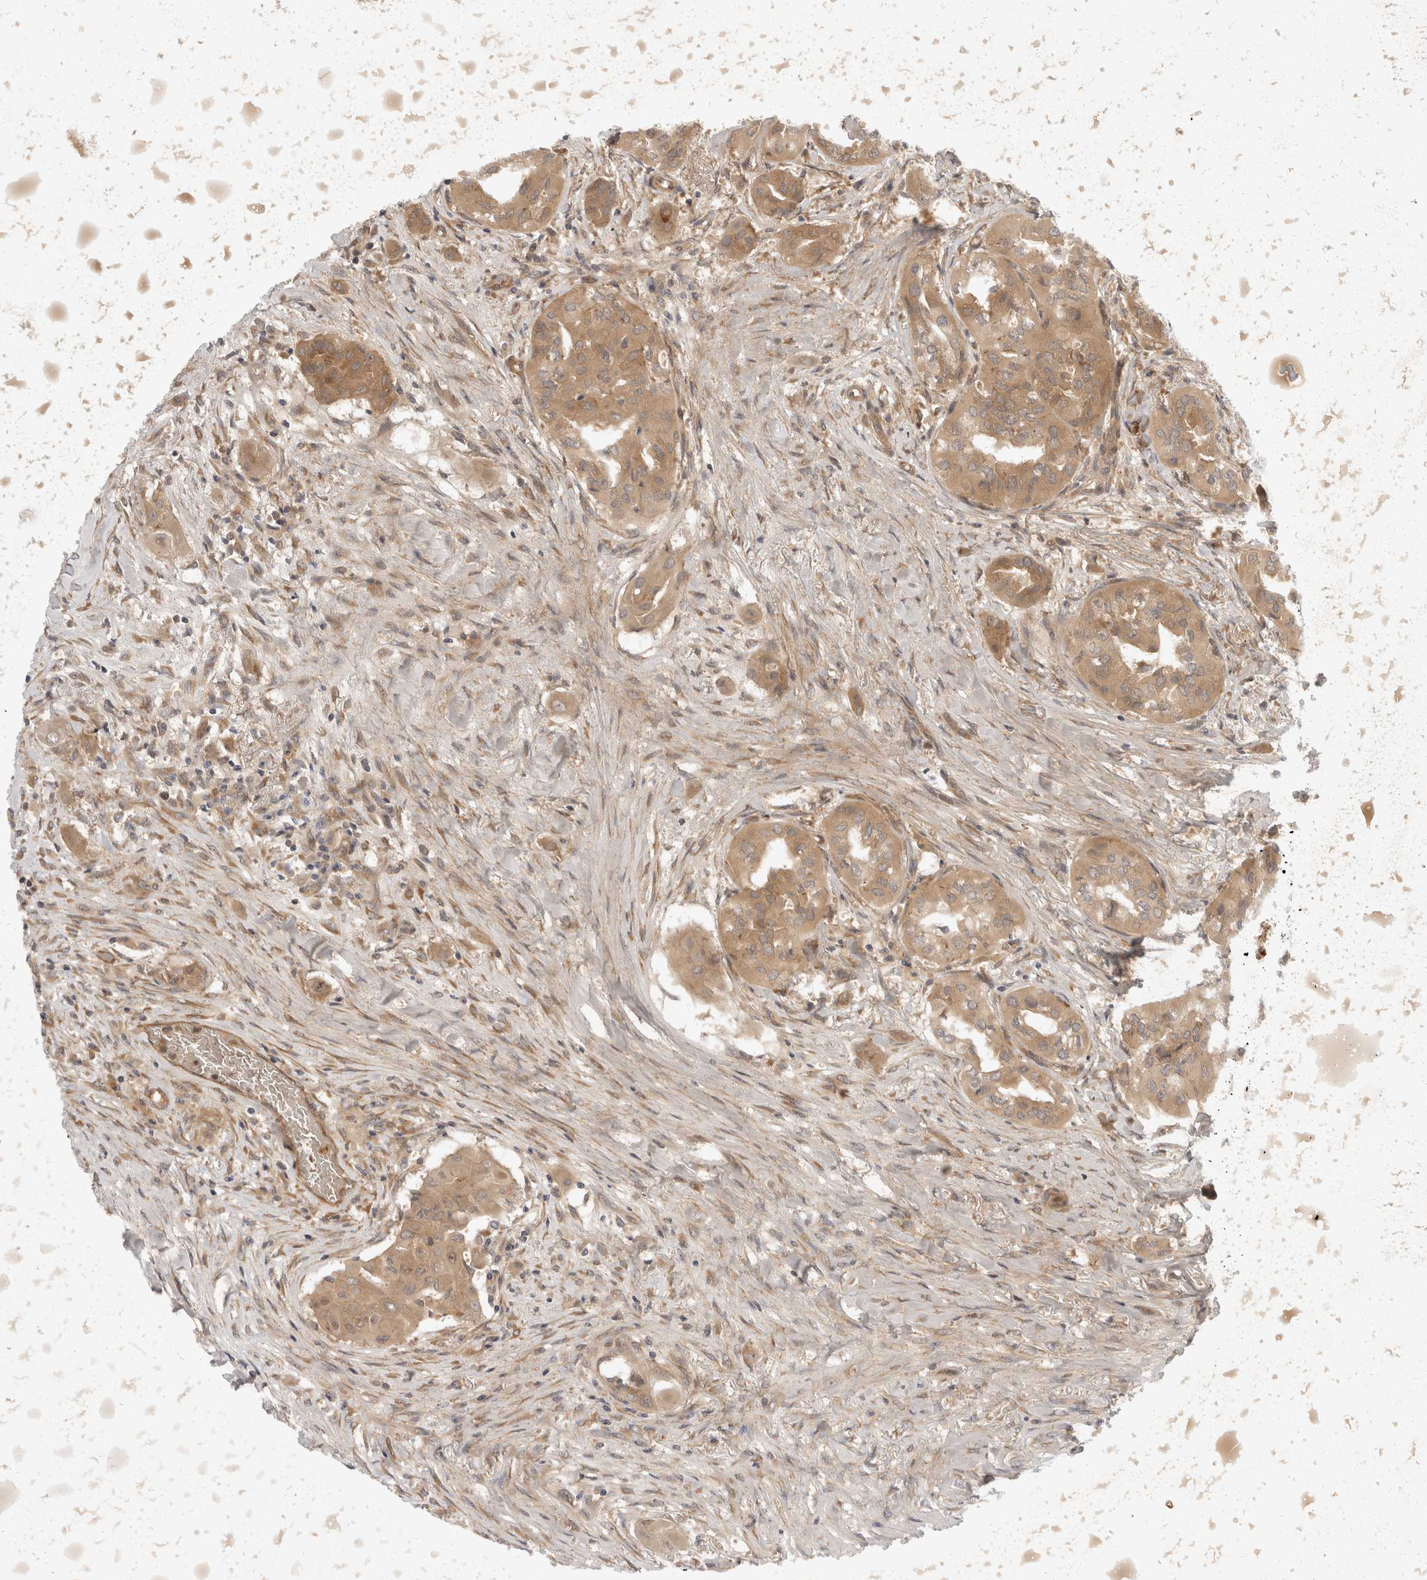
{"staining": {"intensity": "moderate", "quantity": ">75%", "location": "cytoplasmic/membranous"}, "tissue": "thyroid cancer", "cell_type": "Tumor cells", "image_type": "cancer", "snomed": [{"axis": "morphology", "description": "Papillary adenocarcinoma, NOS"}, {"axis": "topography", "description": "Thyroid gland"}], "caption": "Thyroid cancer was stained to show a protein in brown. There is medium levels of moderate cytoplasmic/membranous positivity in approximately >75% of tumor cells. (DAB (3,3'-diaminobenzidine) IHC with brightfield microscopy, high magnification).", "gene": "EIF4G3", "patient": {"sex": "female", "age": 59}}